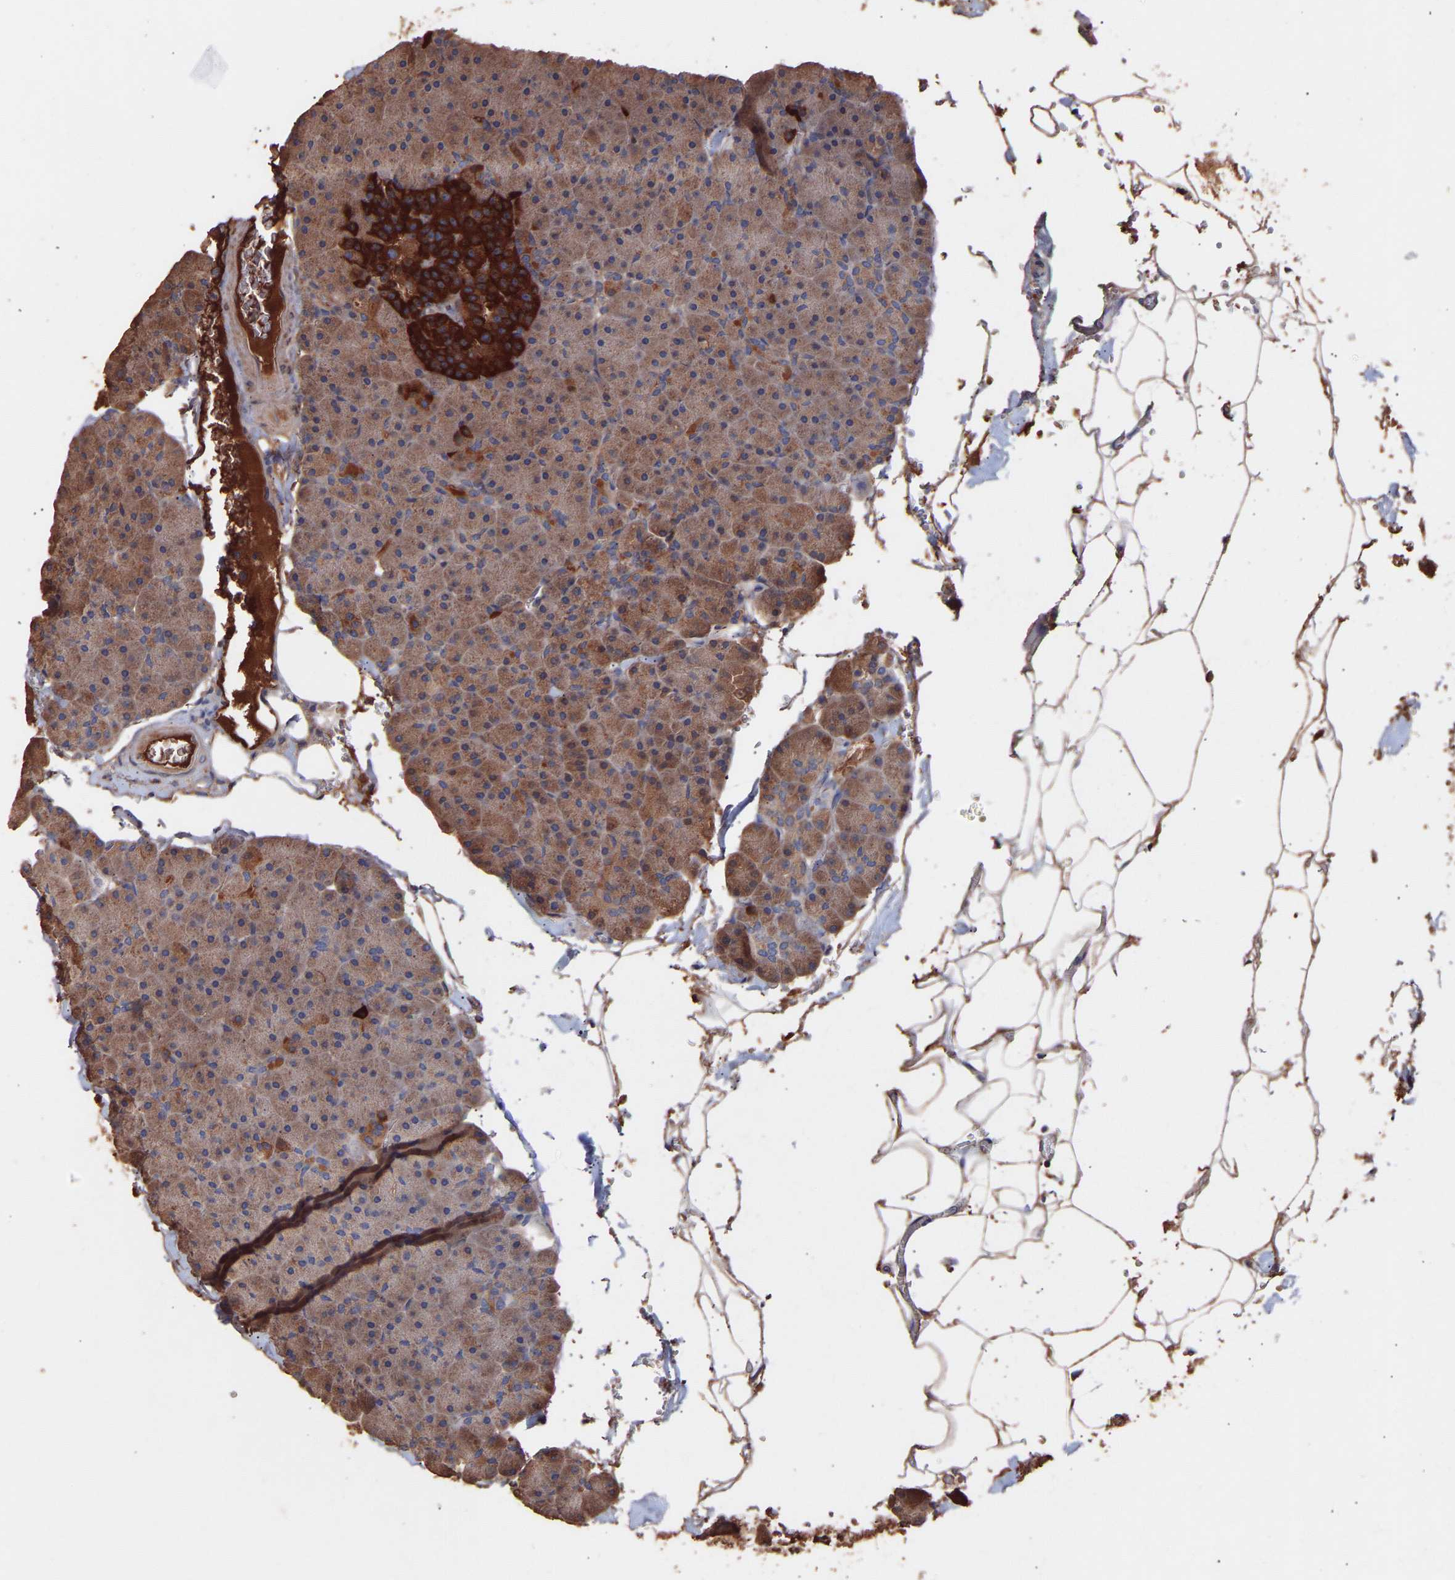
{"staining": {"intensity": "moderate", "quantity": ">75%", "location": "cytoplasmic/membranous"}, "tissue": "pancreas", "cell_type": "Exocrine glandular cells", "image_type": "normal", "snomed": [{"axis": "morphology", "description": "Normal tissue, NOS"}, {"axis": "topography", "description": "Pancreas"}], "caption": "Immunohistochemical staining of normal pancreas displays >75% levels of moderate cytoplasmic/membranous protein positivity in approximately >75% of exocrine glandular cells. (IHC, brightfield microscopy, high magnification).", "gene": "TMEM268", "patient": {"sex": "male", "age": 35}}